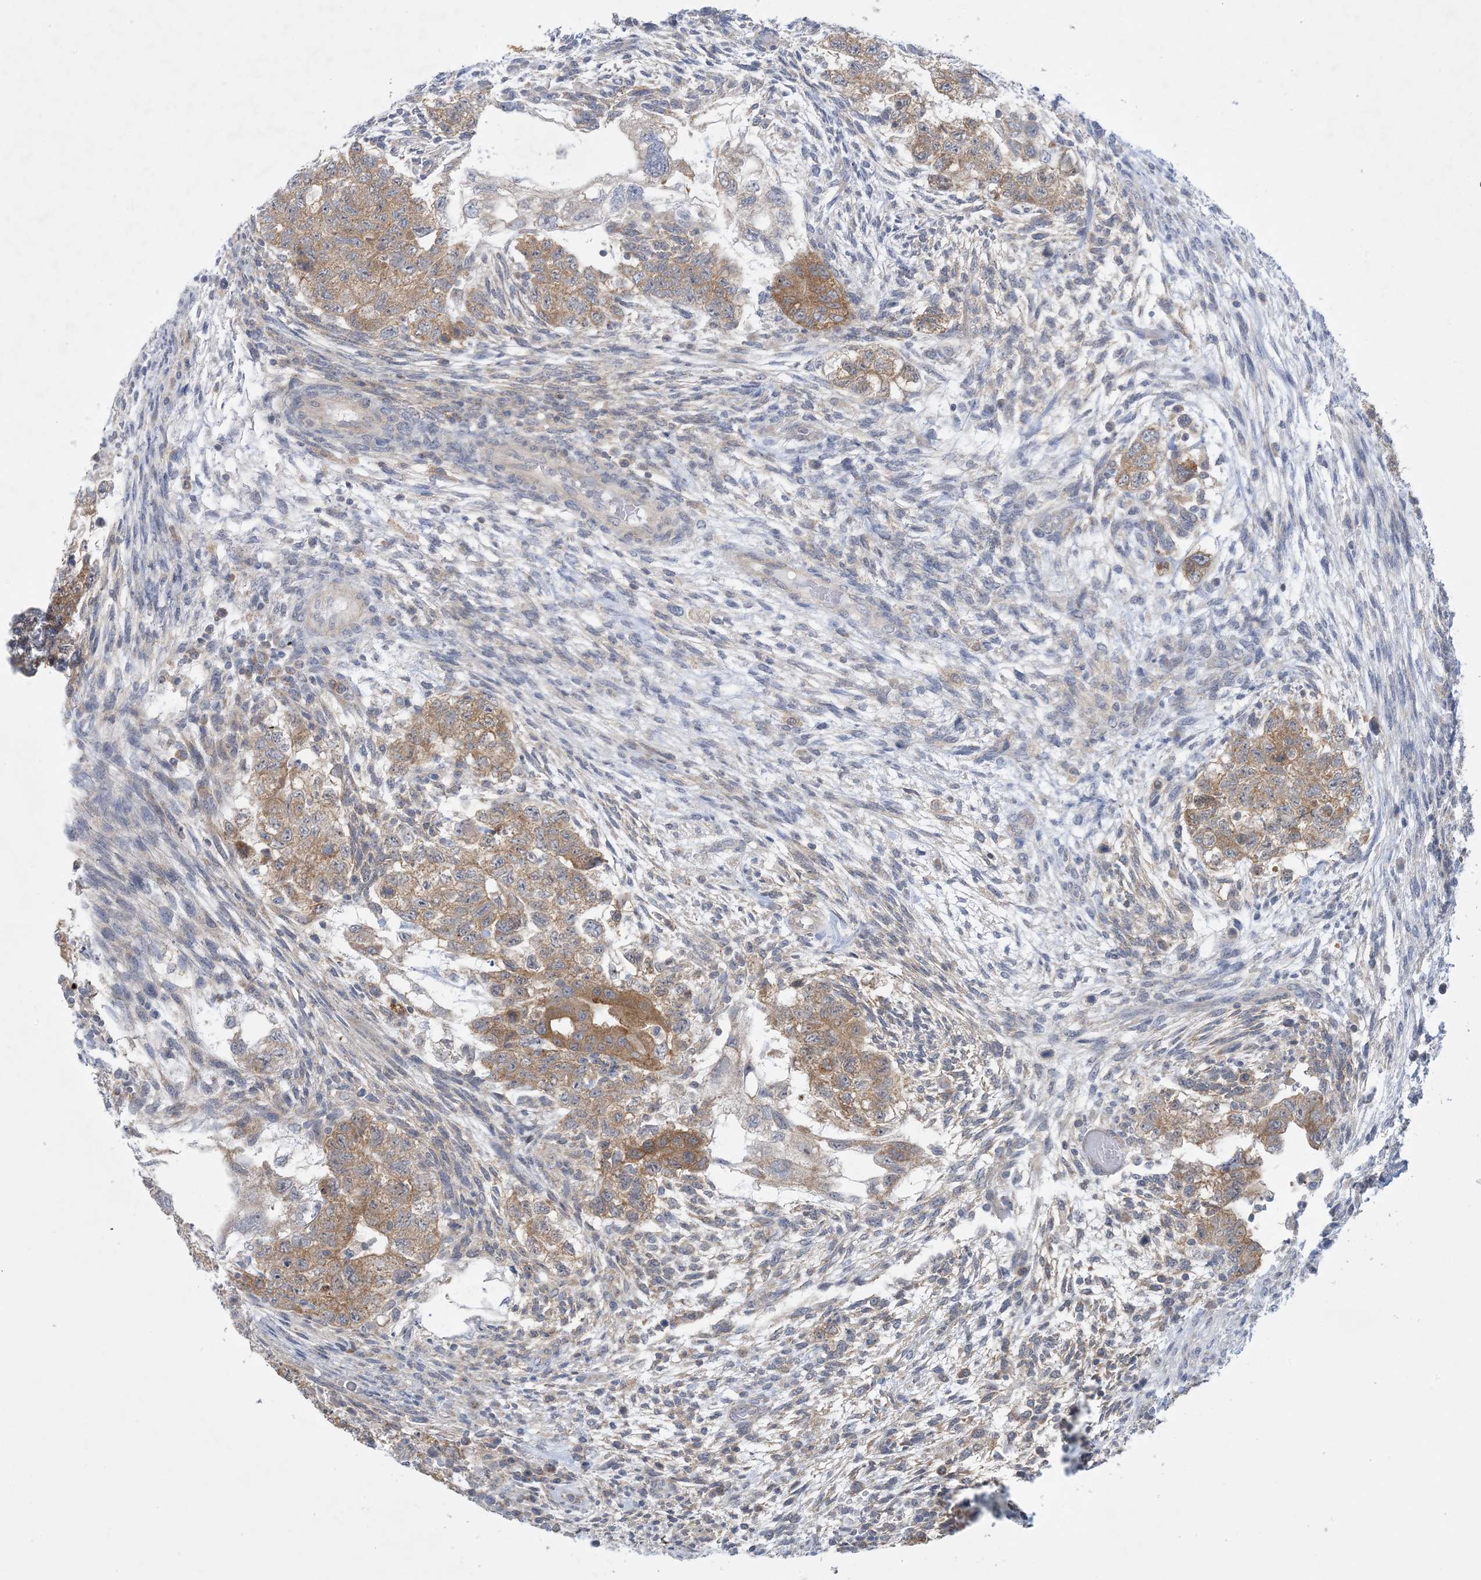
{"staining": {"intensity": "moderate", "quantity": ">75%", "location": "cytoplasmic/membranous"}, "tissue": "testis cancer", "cell_type": "Tumor cells", "image_type": "cancer", "snomed": [{"axis": "morphology", "description": "Carcinoma, Embryonal, NOS"}, {"axis": "topography", "description": "Testis"}], "caption": "This is a histology image of immunohistochemistry (IHC) staining of testis cancer (embryonal carcinoma), which shows moderate positivity in the cytoplasmic/membranous of tumor cells.", "gene": "MRPS18A", "patient": {"sex": "male", "age": 36}}